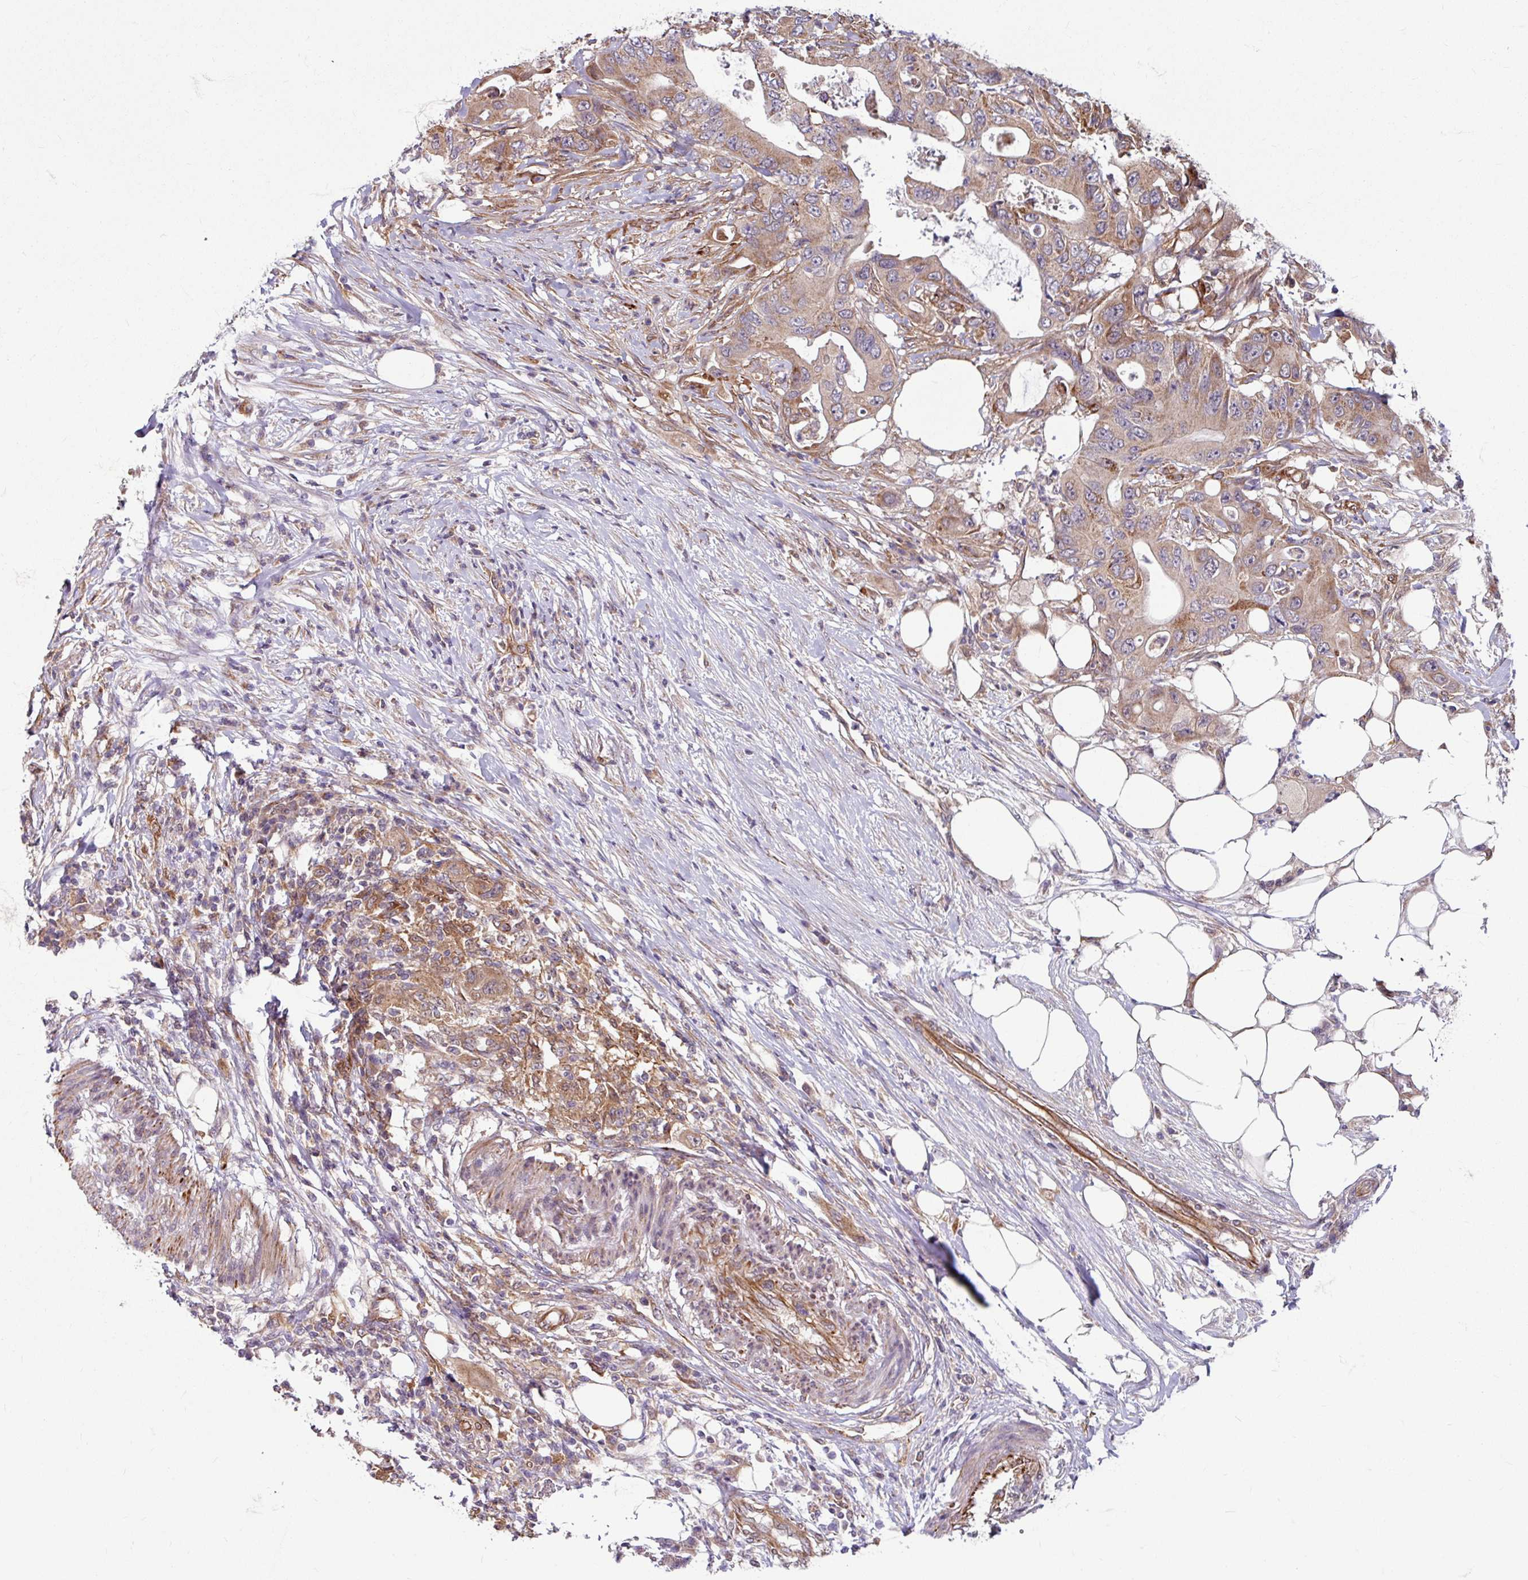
{"staining": {"intensity": "moderate", "quantity": ">75%", "location": "cytoplasmic/membranous"}, "tissue": "colorectal cancer", "cell_type": "Tumor cells", "image_type": "cancer", "snomed": [{"axis": "morphology", "description": "Adenocarcinoma, NOS"}, {"axis": "topography", "description": "Colon"}], "caption": "Adenocarcinoma (colorectal) was stained to show a protein in brown. There is medium levels of moderate cytoplasmic/membranous expression in about >75% of tumor cells. (Brightfield microscopy of DAB IHC at high magnification).", "gene": "DAAM2", "patient": {"sex": "male", "age": 71}}